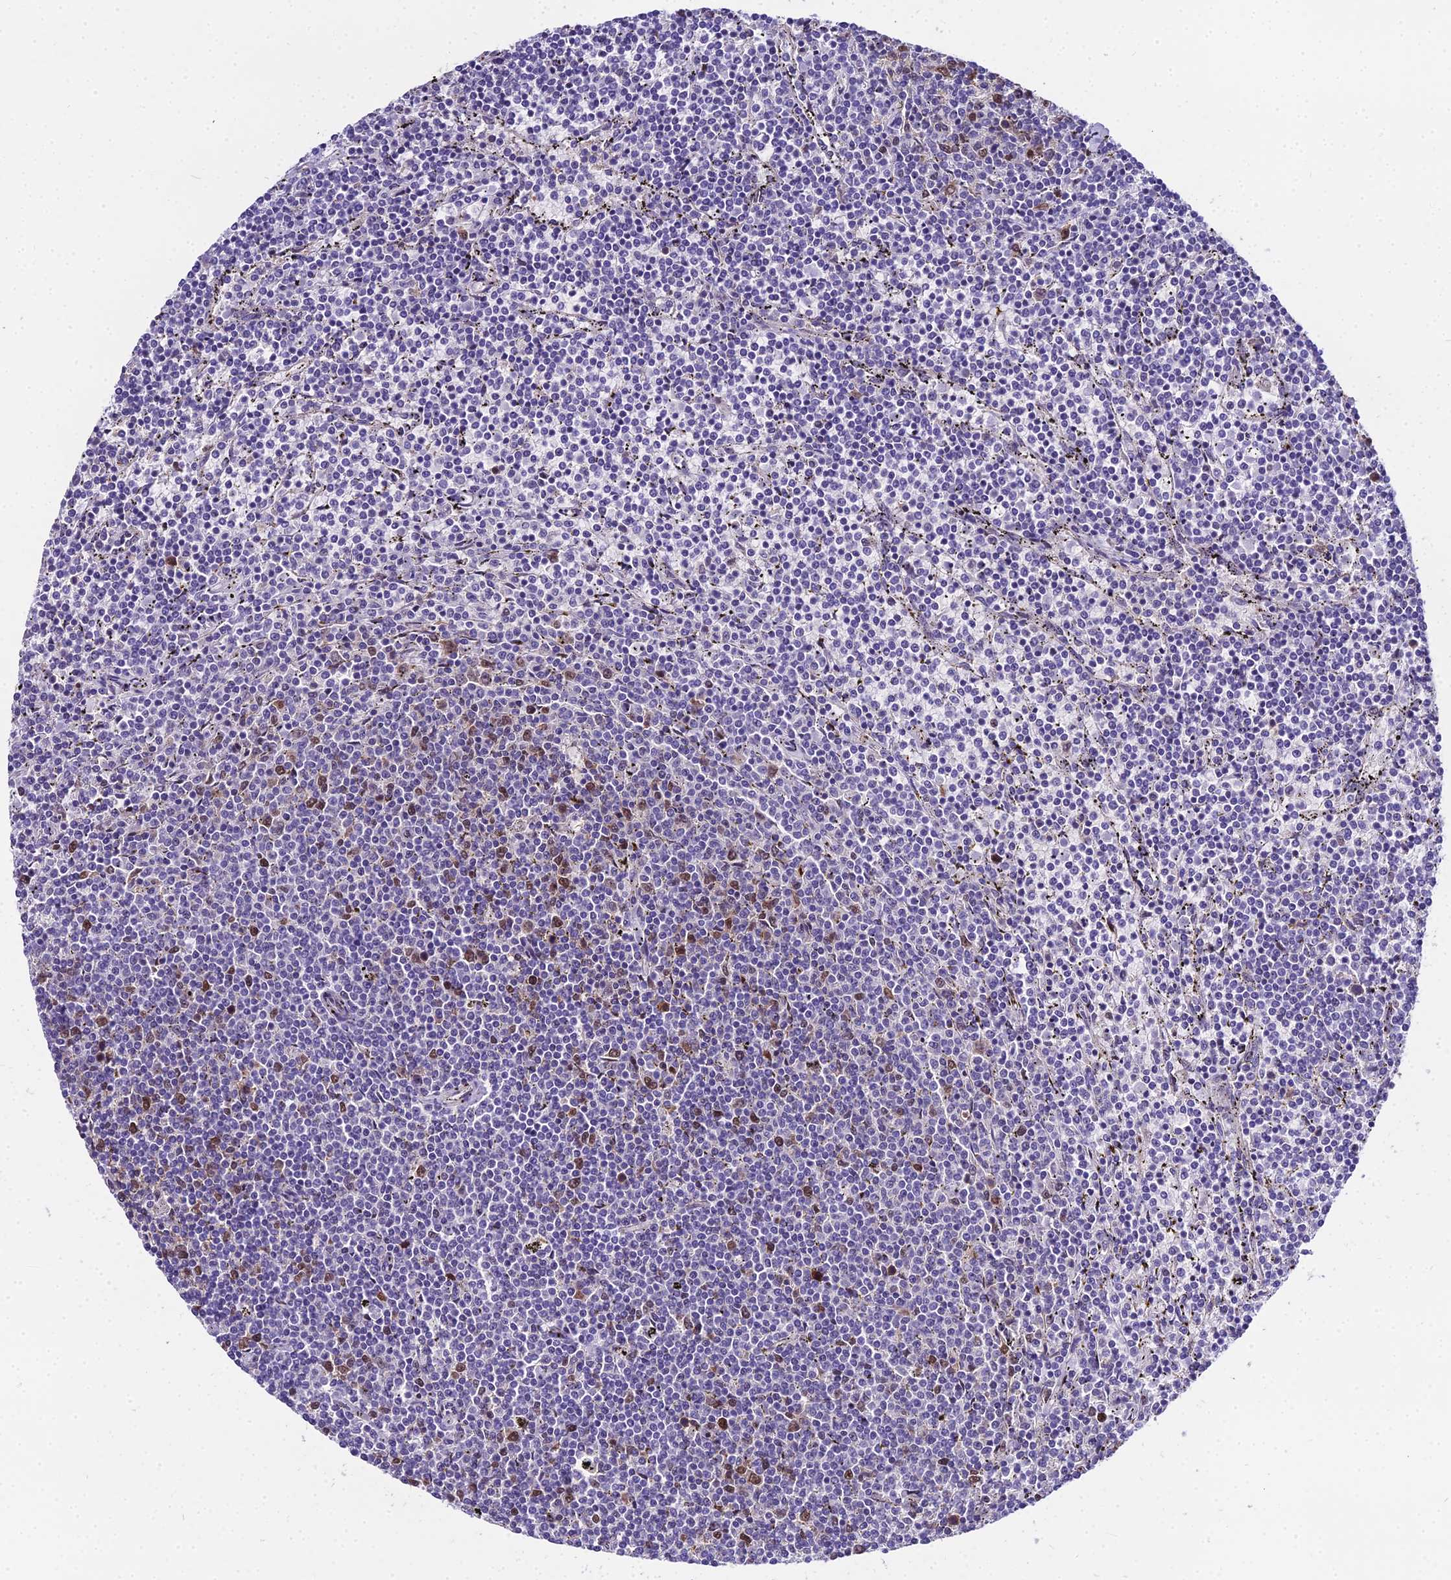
{"staining": {"intensity": "negative", "quantity": "none", "location": "none"}, "tissue": "lymphoma", "cell_type": "Tumor cells", "image_type": "cancer", "snomed": [{"axis": "morphology", "description": "Malignant lymphoma, non-Hodgkin's type, Low grade"}, {"axis": "topography", "description": "Spleen"}], "caption": "The image exhibits no significant positivity in tumor cells of lymphoma. The staining was performed using DAB to visualize the protein expression in brown, while the nuclei were stained in blue with hematoxylin (Magnification: 20x).", "gene": "TRIML2", "patient": {"sex": "female", "age": 50}}